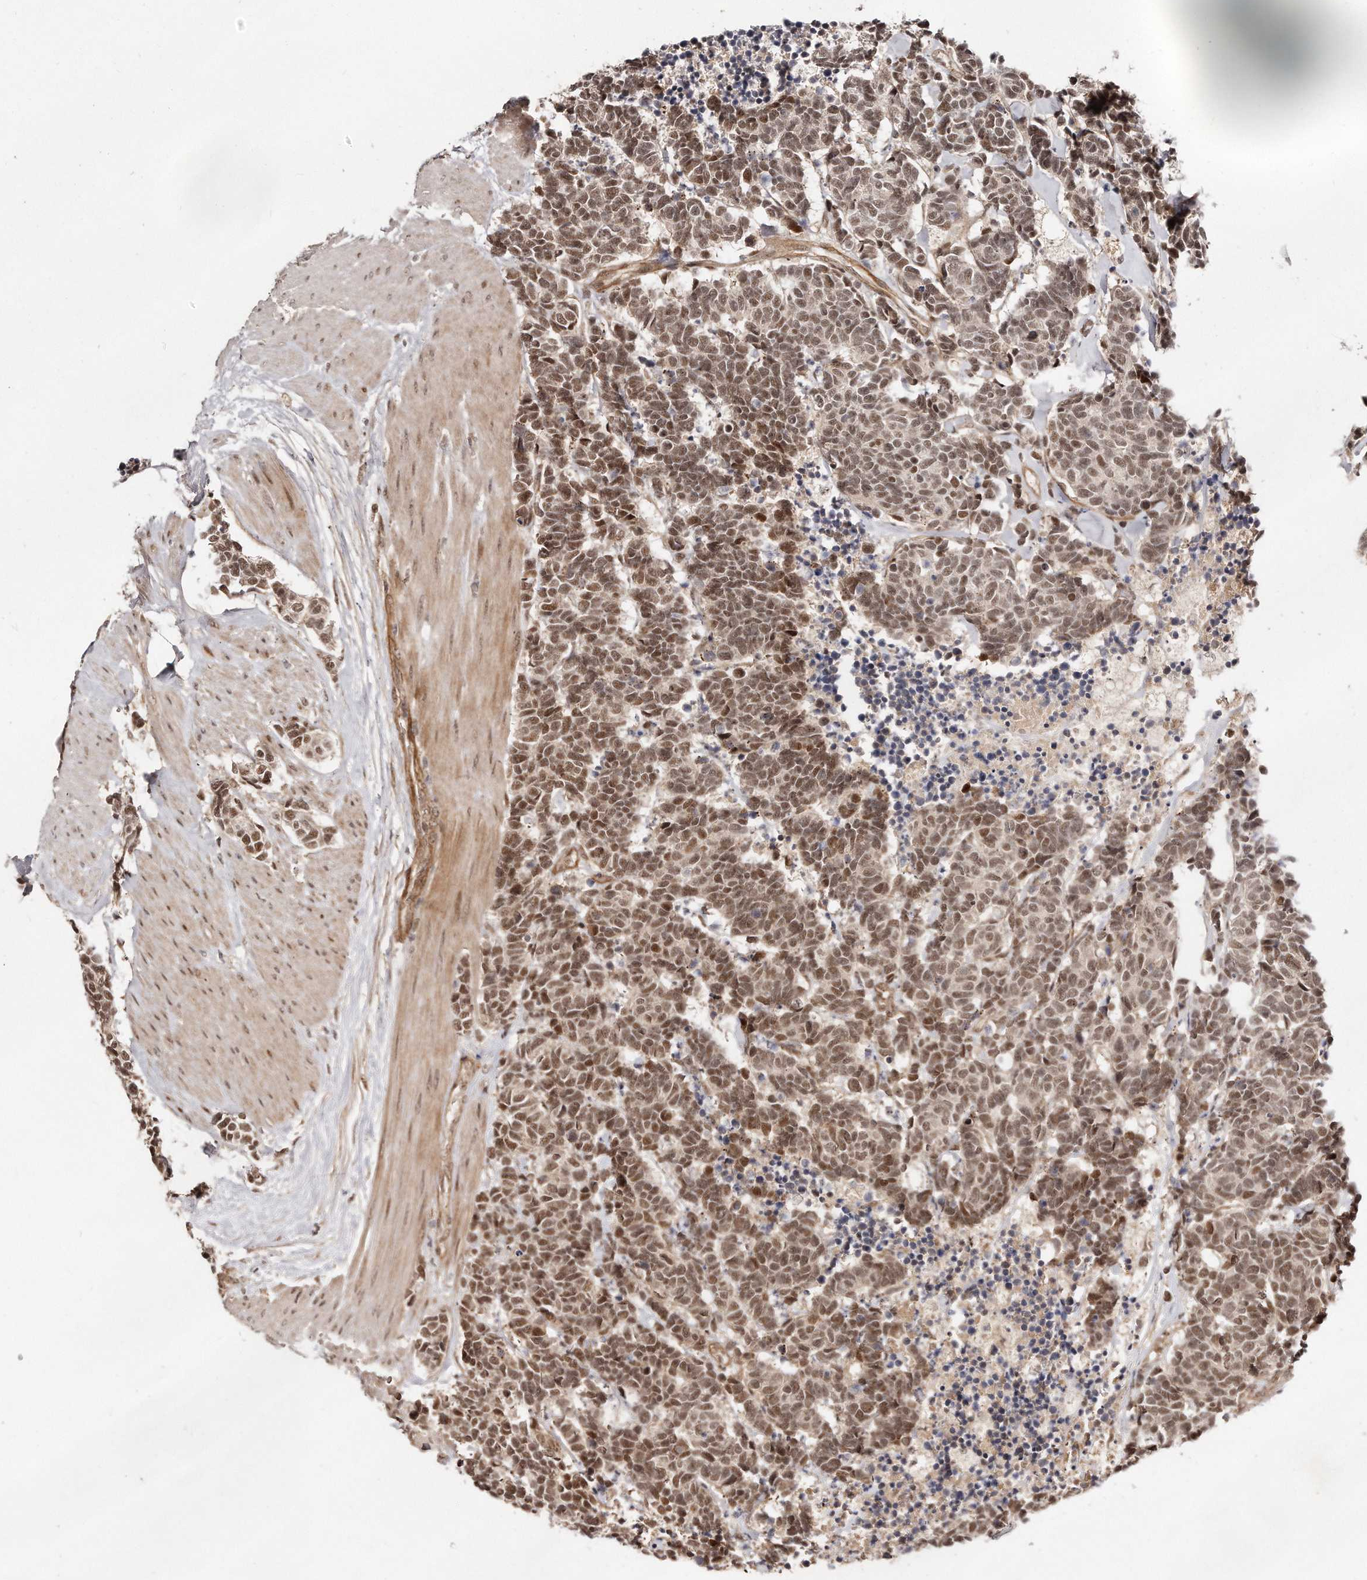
{"staining": {"intensity": "moderate", "quantity": ">75%", "location": "nuclear"}, "tissue": "carcinoid", "cell_type": "Tumor cells", "image_type": "cancer", "snomed": [{"axis": "morphology", "description": "Carcinoma, NOS"}, {"axis": "morphology", "description": "Carcinoid, malignant, NOS"}, {"axis": "topography", "description": "Urinary bladder"}], "caption": "Immunohistochemical staining of carcinoma displays medium levels of moderate nuclear protein expression in about >75% of tumor cells.", "gene": "SOX4", "patient": {"sex": "male", "age": 57}}